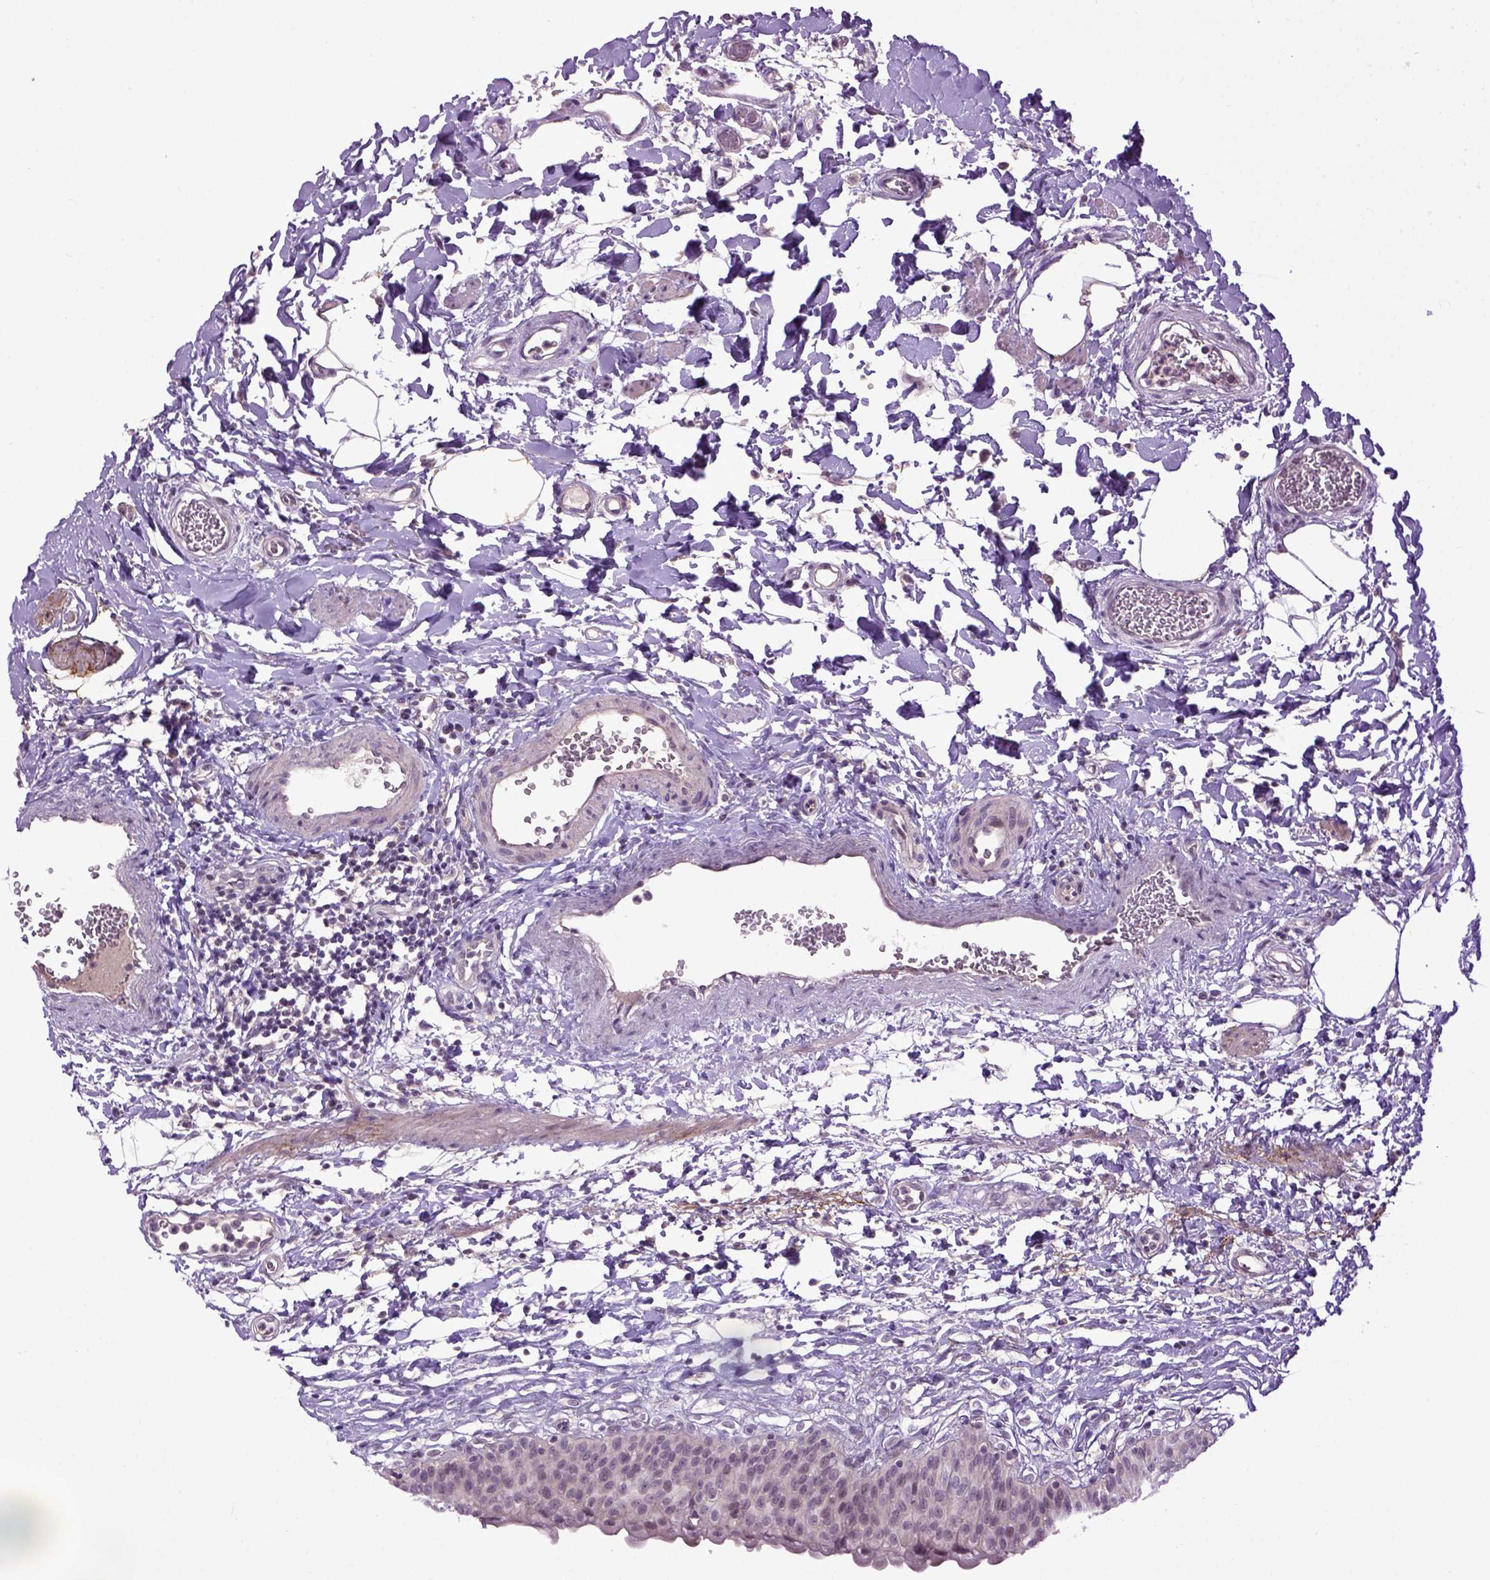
{"staining": {"intensity": "negative", "quantity": "none", "location": "none"}, "tissue": "urinary bladder", "cell_type": "Urothelial cells", "image_type": "normal", "snomed": [{"axis": "morphology", "description": "Normal tissue, NOS"}, {"axis": "topography", "description": "Urinary bladder"}], "caption": "This photomicrograph is of benign urinary bladder stained with IHC to label a protein in brown with the nuclei are counter-stained blue. There is no expression in urothelial cells.", "gene": "EMILIN3", "patient": {"sex": "male", "age": 55}}